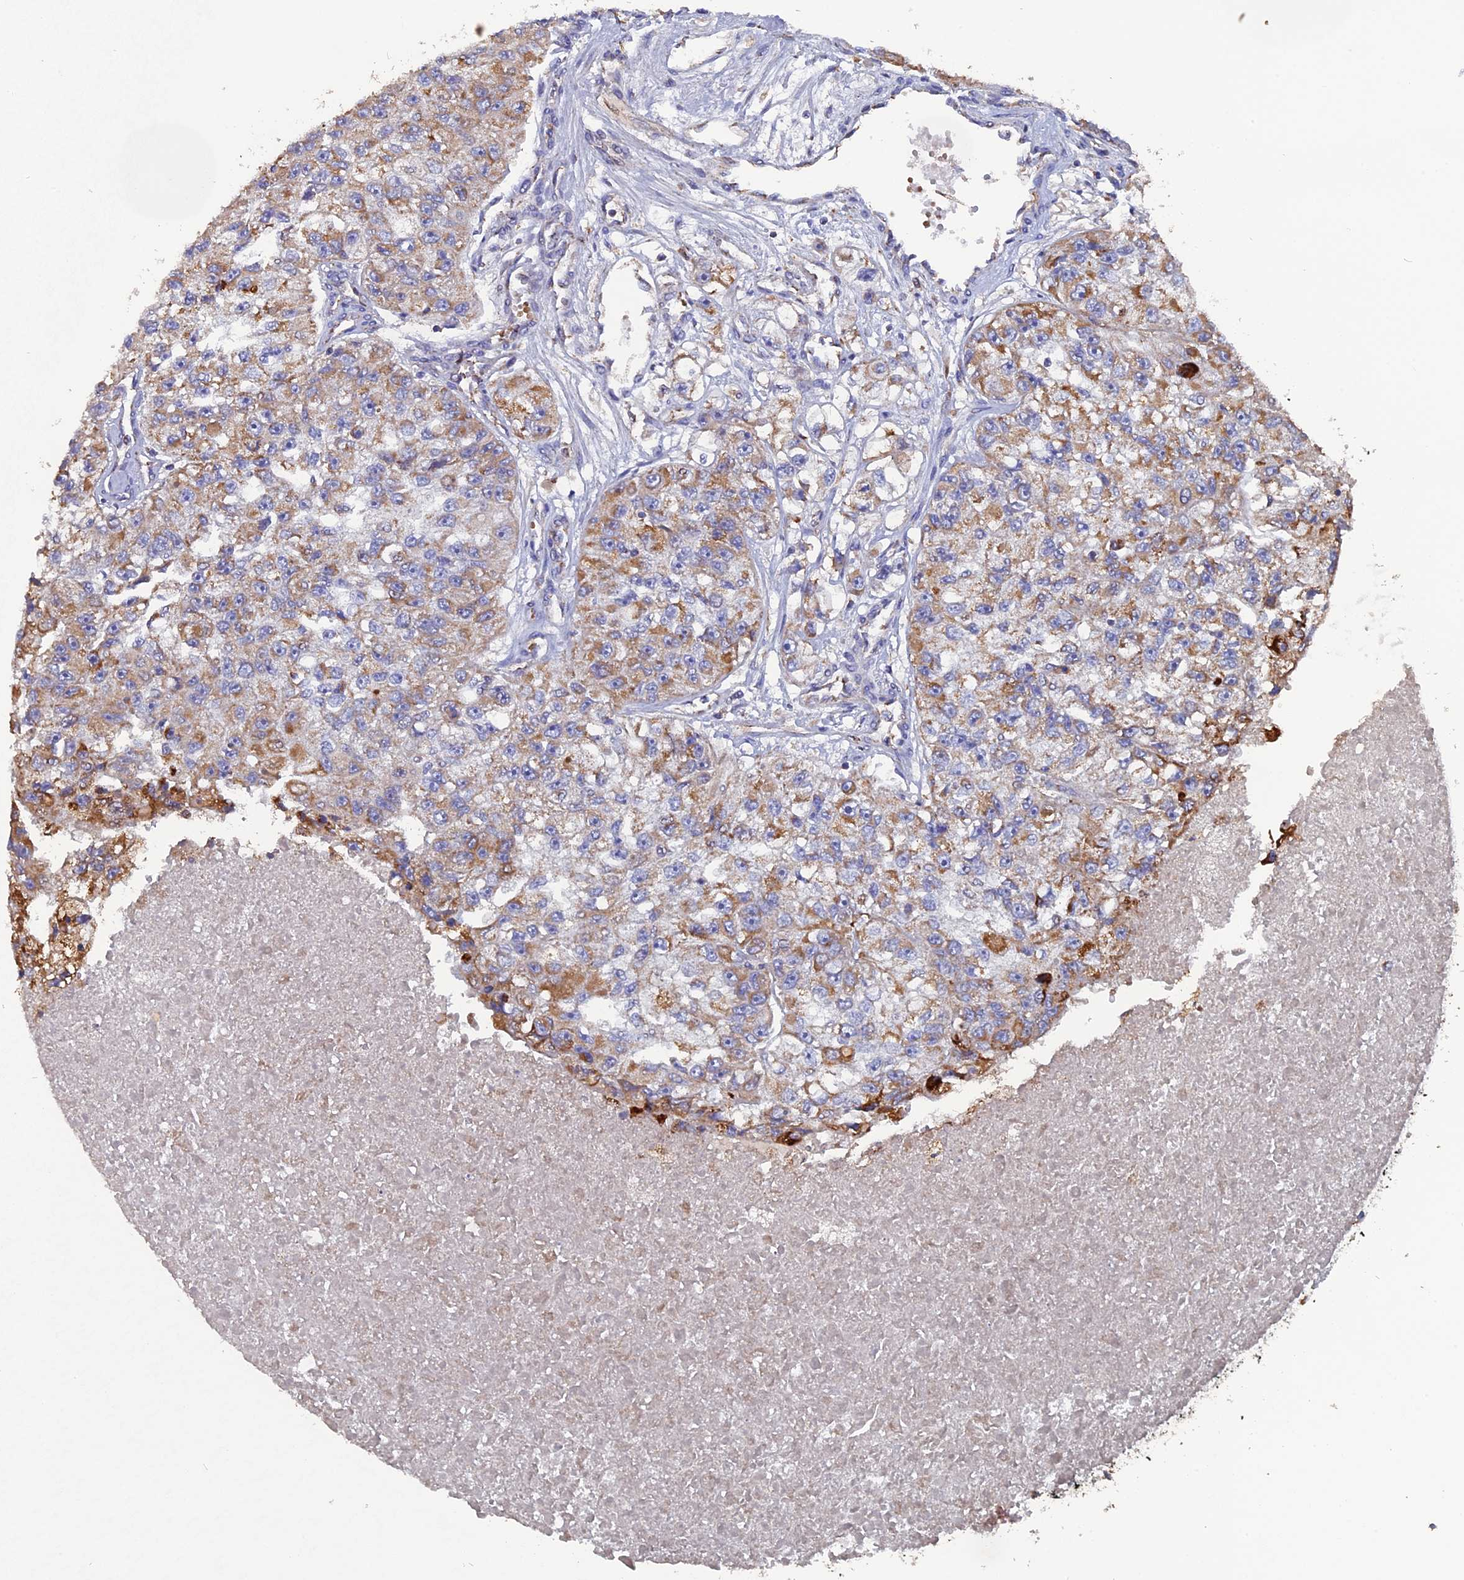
{"staining": {"intensity": "moderate", "quantity": ">75%", "location": "cytoplasmic/membranous"}, "tissue": "renal cancer", "cell_type": "Tumor cells", "image_type": "cancer", "snomed": [{"axis": "morphology", "description": "Adenocarcinoma, NOS"}, {"axis": "topography", "description": "Kidney"}], "caption": "Renal adenocarcinoma was stained to show a protein in brown. There is medium levels of moderate cytoplasmic/membranous positivity in approximately >75% of tumor cells.", "gene": "TGFA", "patient": {"sex": "male", "age": 63}}